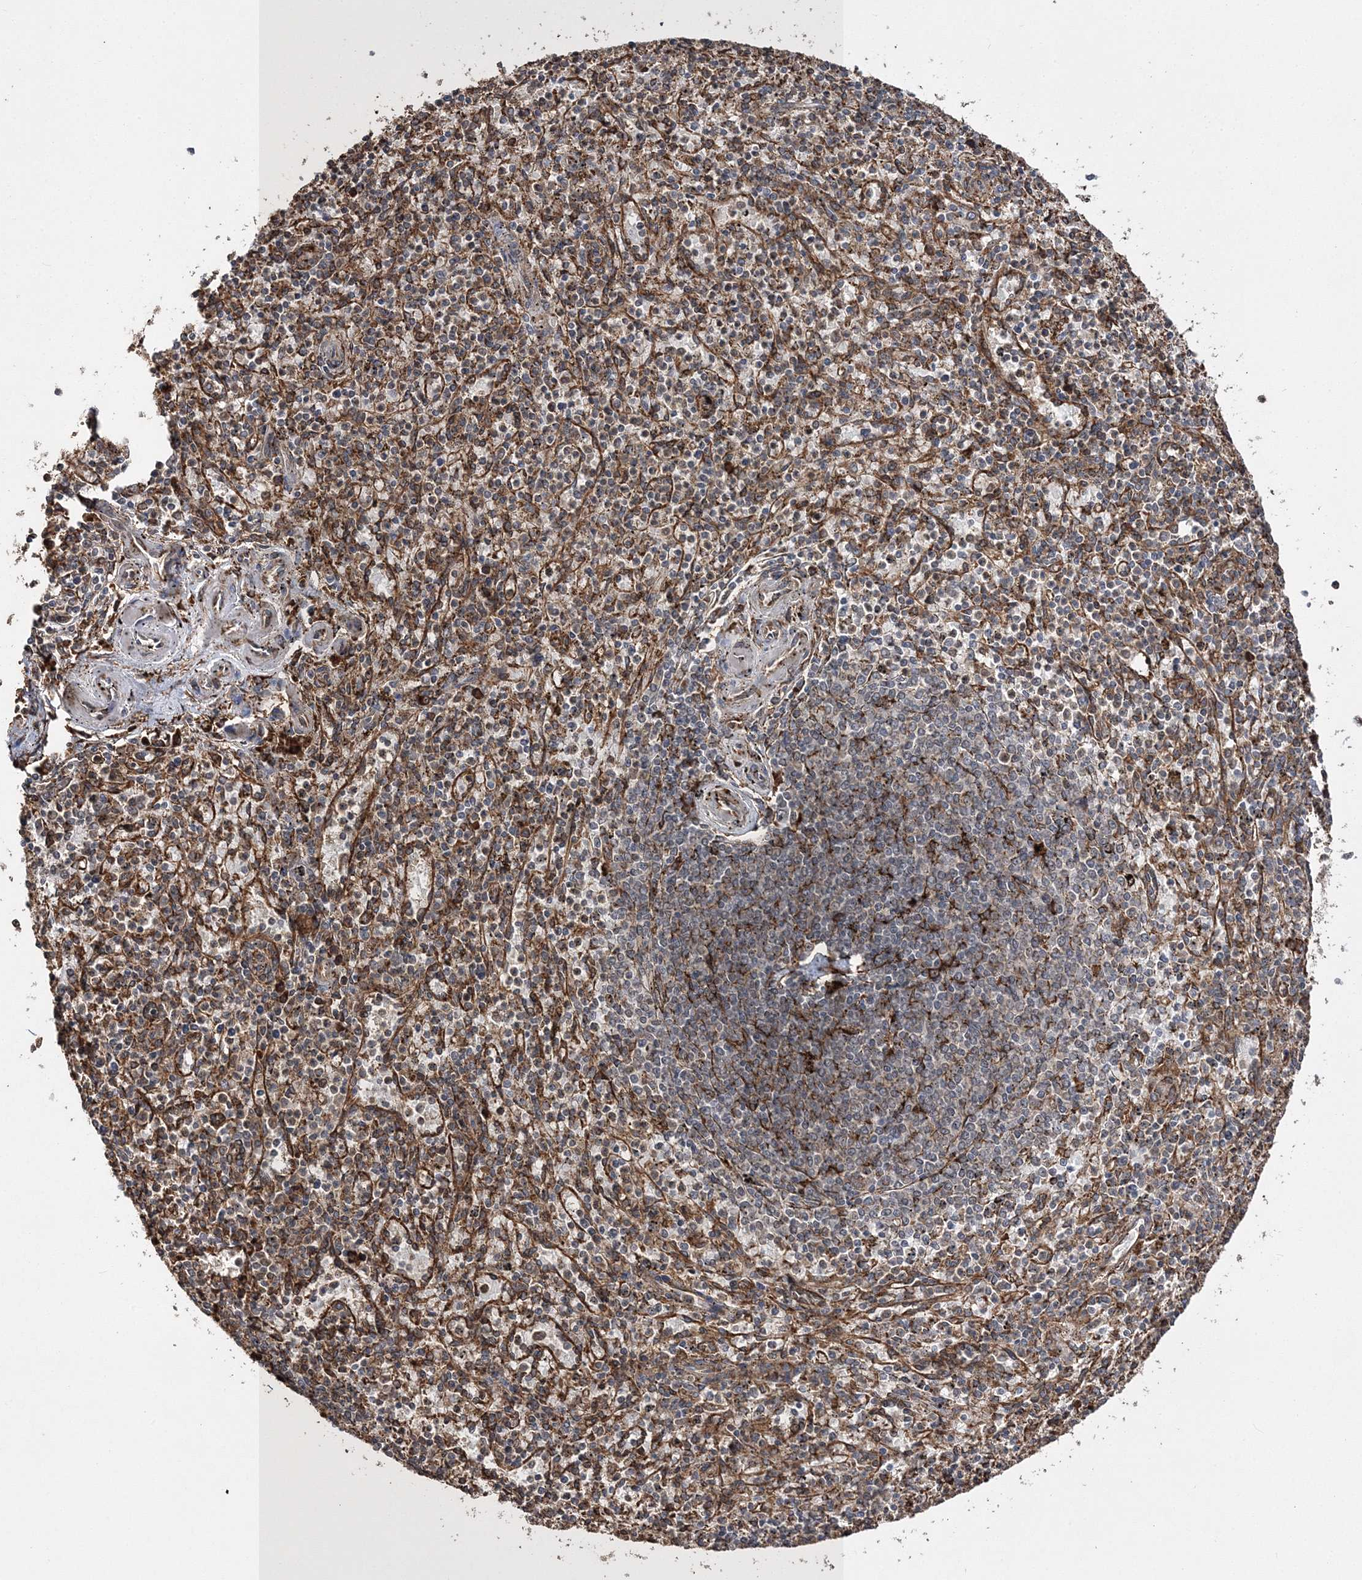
{"staining": {"intensity": "moderate", "quantity": "25%-75%", "location": "cytoplasmic/membranous"}, "tissue": "spleen", "cell_type": "Cells in red pulp", "image_type": "normal", "snomed": [{"axis": "morphology", "description": "Normal tissue, NOS"}, {"axis": "topography", "description": "Spleen"}], "caption": "Protein expression analysis of benign spleen shows moderate cytoplasmic/membranous positivity in approximately 25%-75% of cells in red pulp.", "gene": "SCRN3", "patient": {"sex": "male", "age": 72}}